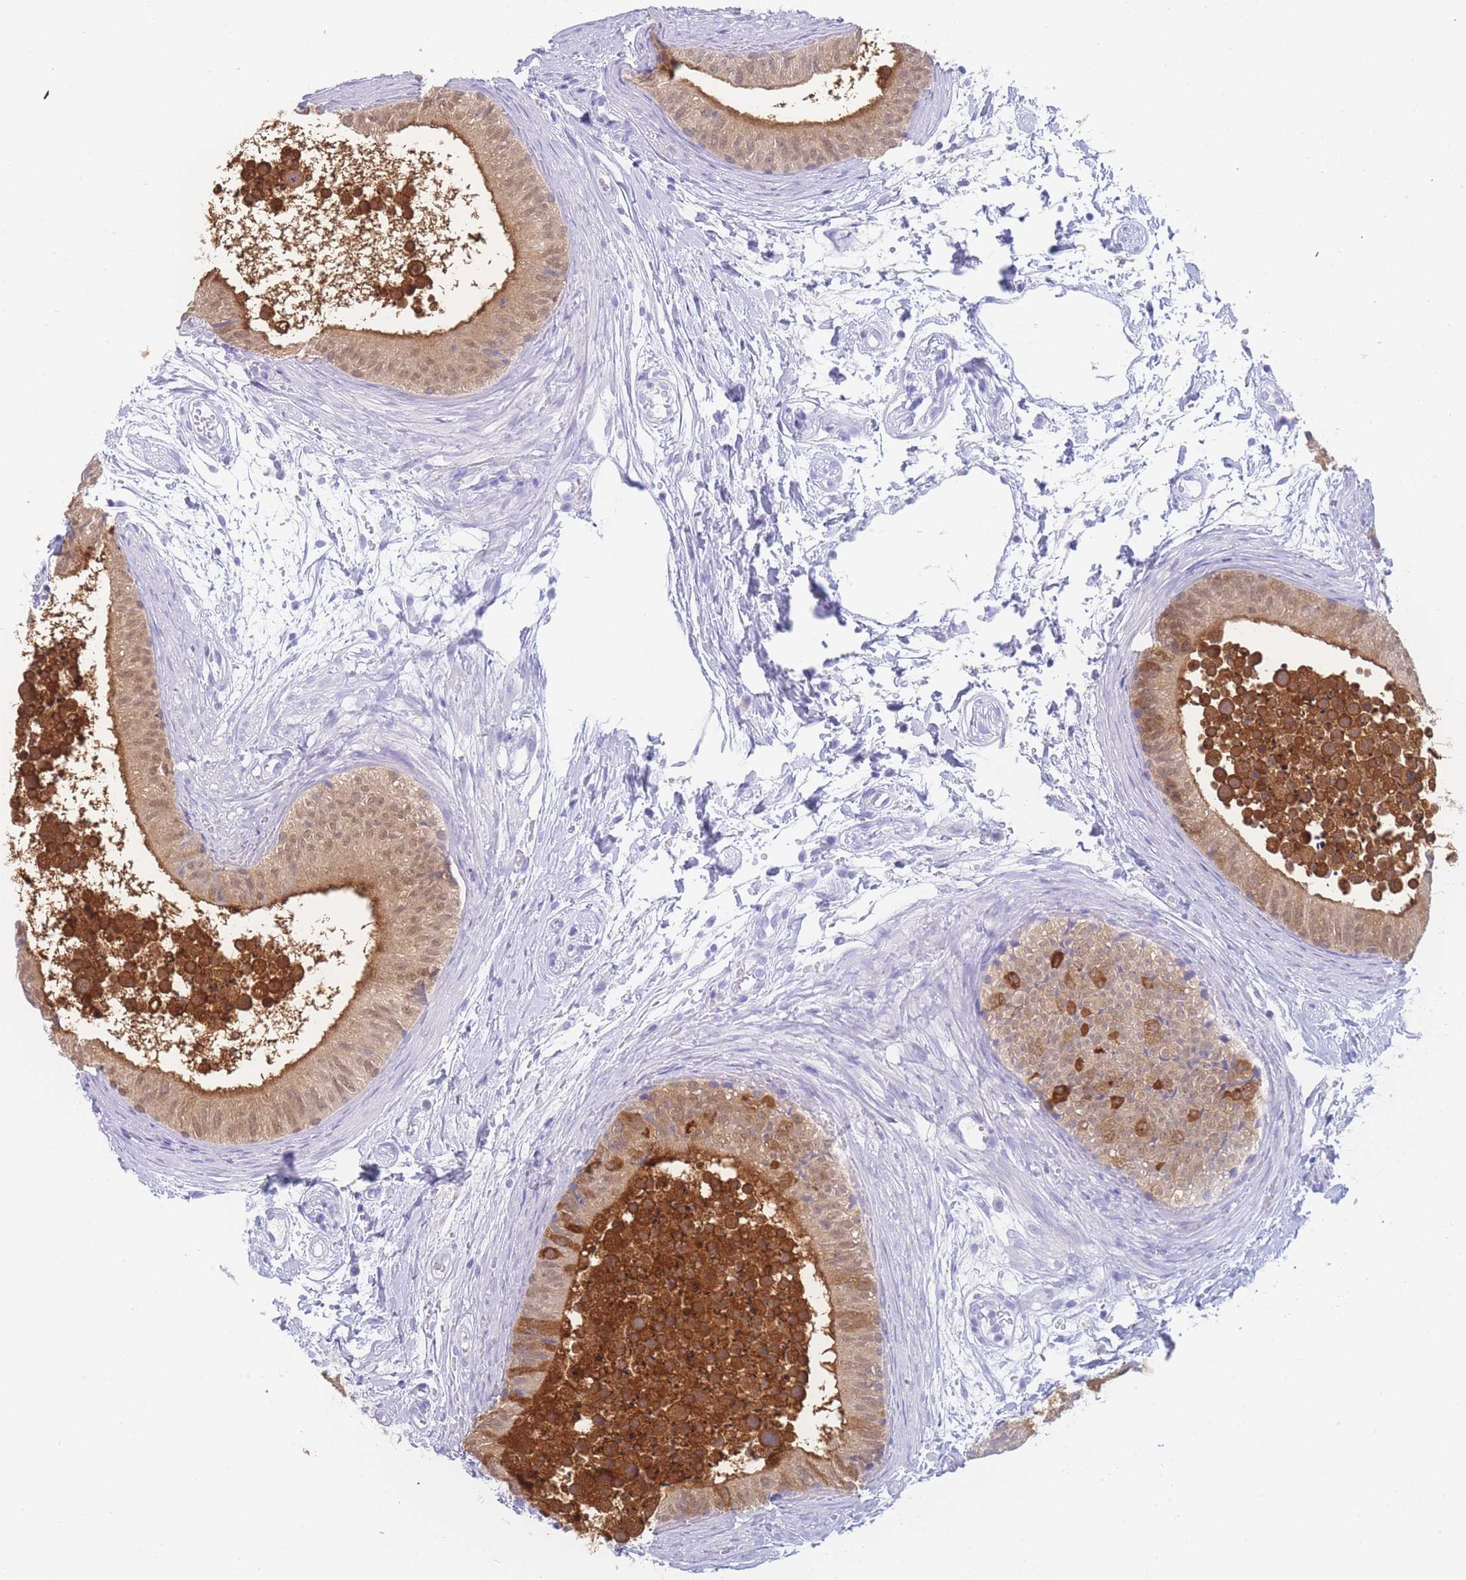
{"staining": {"intensity": "moderate", "quantity": "25%-75%", "location": "cytoplasmic/membranous,nuclear"}, "tissue": "epididymis", "cell_type": "Glandular cells", "image_type": "normal", "snomed": [{"axis": "morphology", "description": "Normal tissue, NOS"}, {"axis": "topography", "description": "Epididymis"}], "caption": "Protein staining of normal epididymis shows moderate cytoplasmic/membranous,nuclear expression in approximately 25%-75% of glandular cells. (Brightfield microscopy of DAB IHC at high magnification).", "gene": "LZTFL1", "patient": {"sex": "male", "age": 15}}